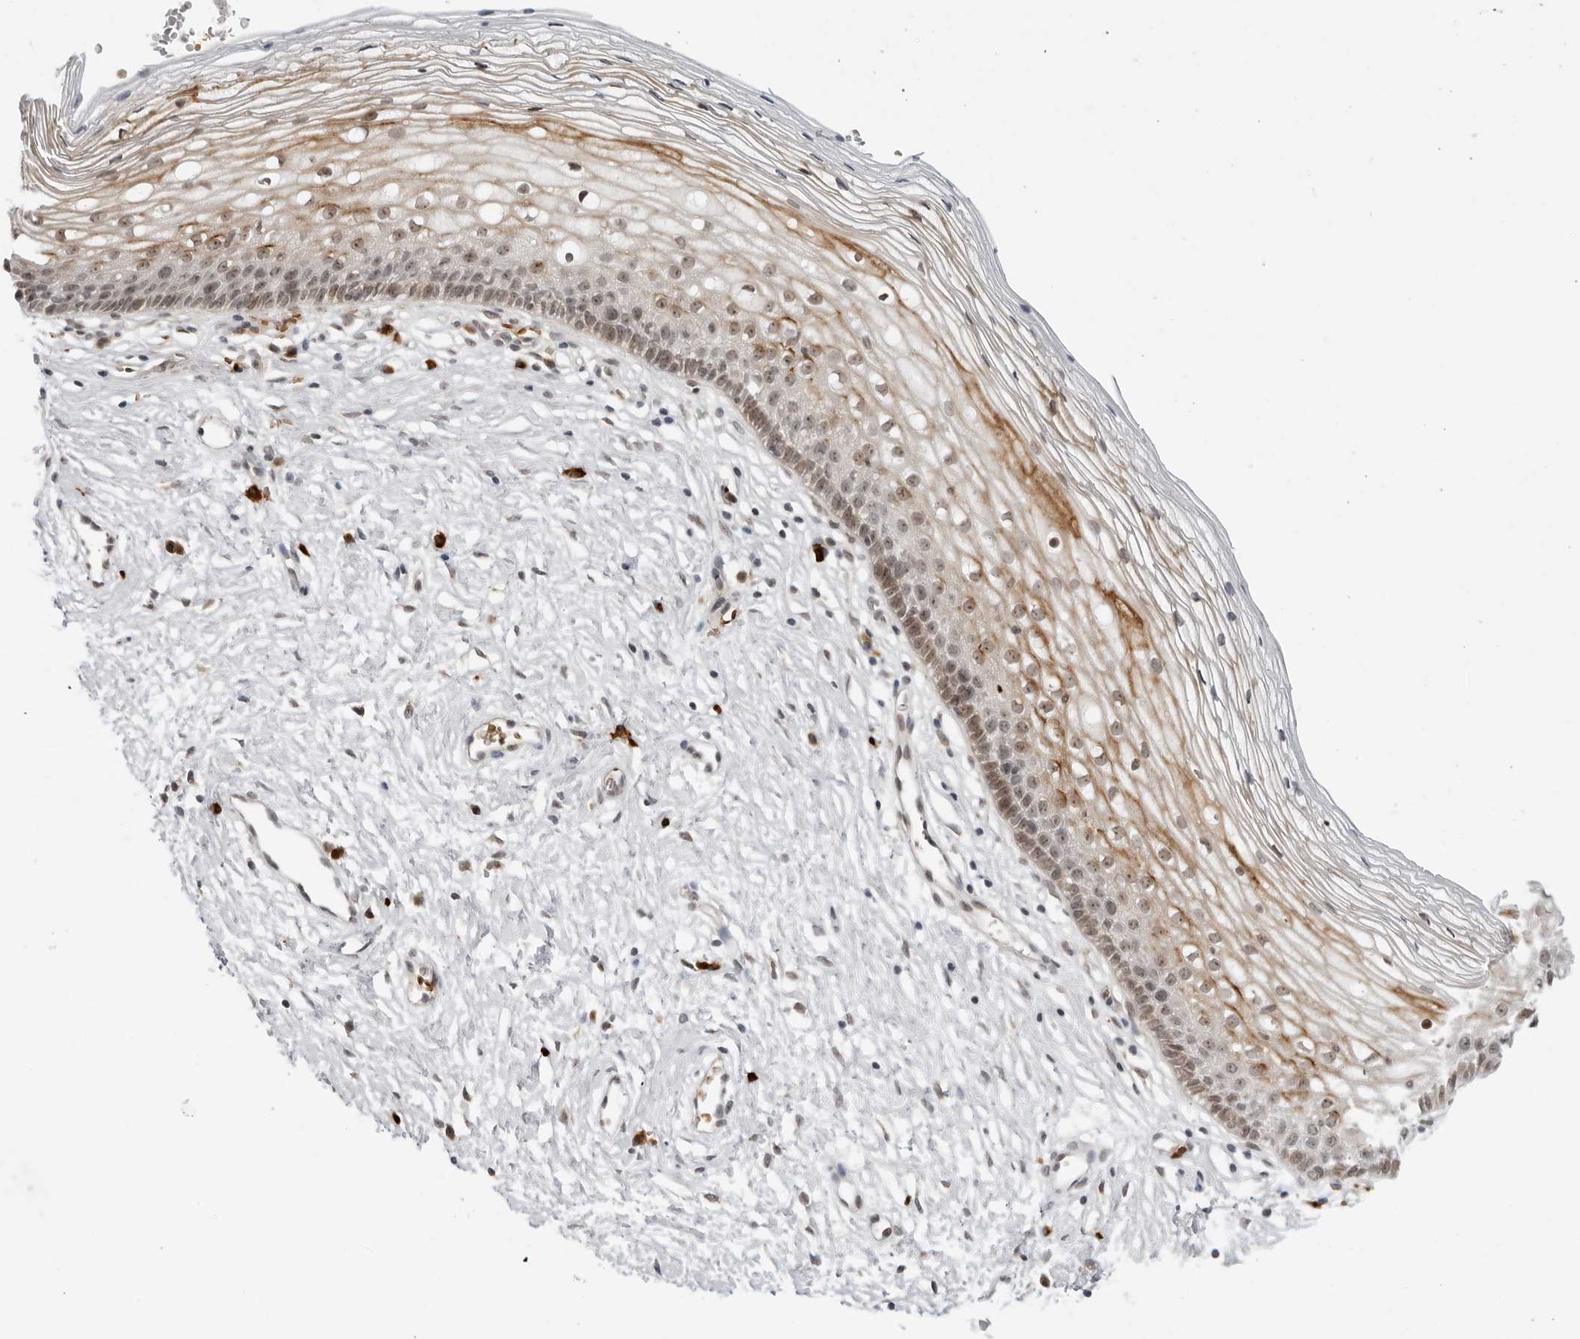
{"staining": {"intensity": "moderate", "quantity": "<25%", "location": "cytoplasmic/membranous"}, "tissue": "cervix", "cell_type": "Glandular cells", "image_type": "normal", "snomed": [{"axis": "morphology", "description": "Normal tissue, NOS"}, {"axis": "topography", "description": "Cervix"}], "caption": "The immunohistochemical stain highlights moderate cytoplasmic/membranous expression in glandular cells of unremarkable cervix. The protein is stained brown, and the nuclei are stained in blue (DAB IHC with brightfield microscopy, high magnification).", "gene": "SUGCT", "patient": {"sex": "female", "age": 27}}